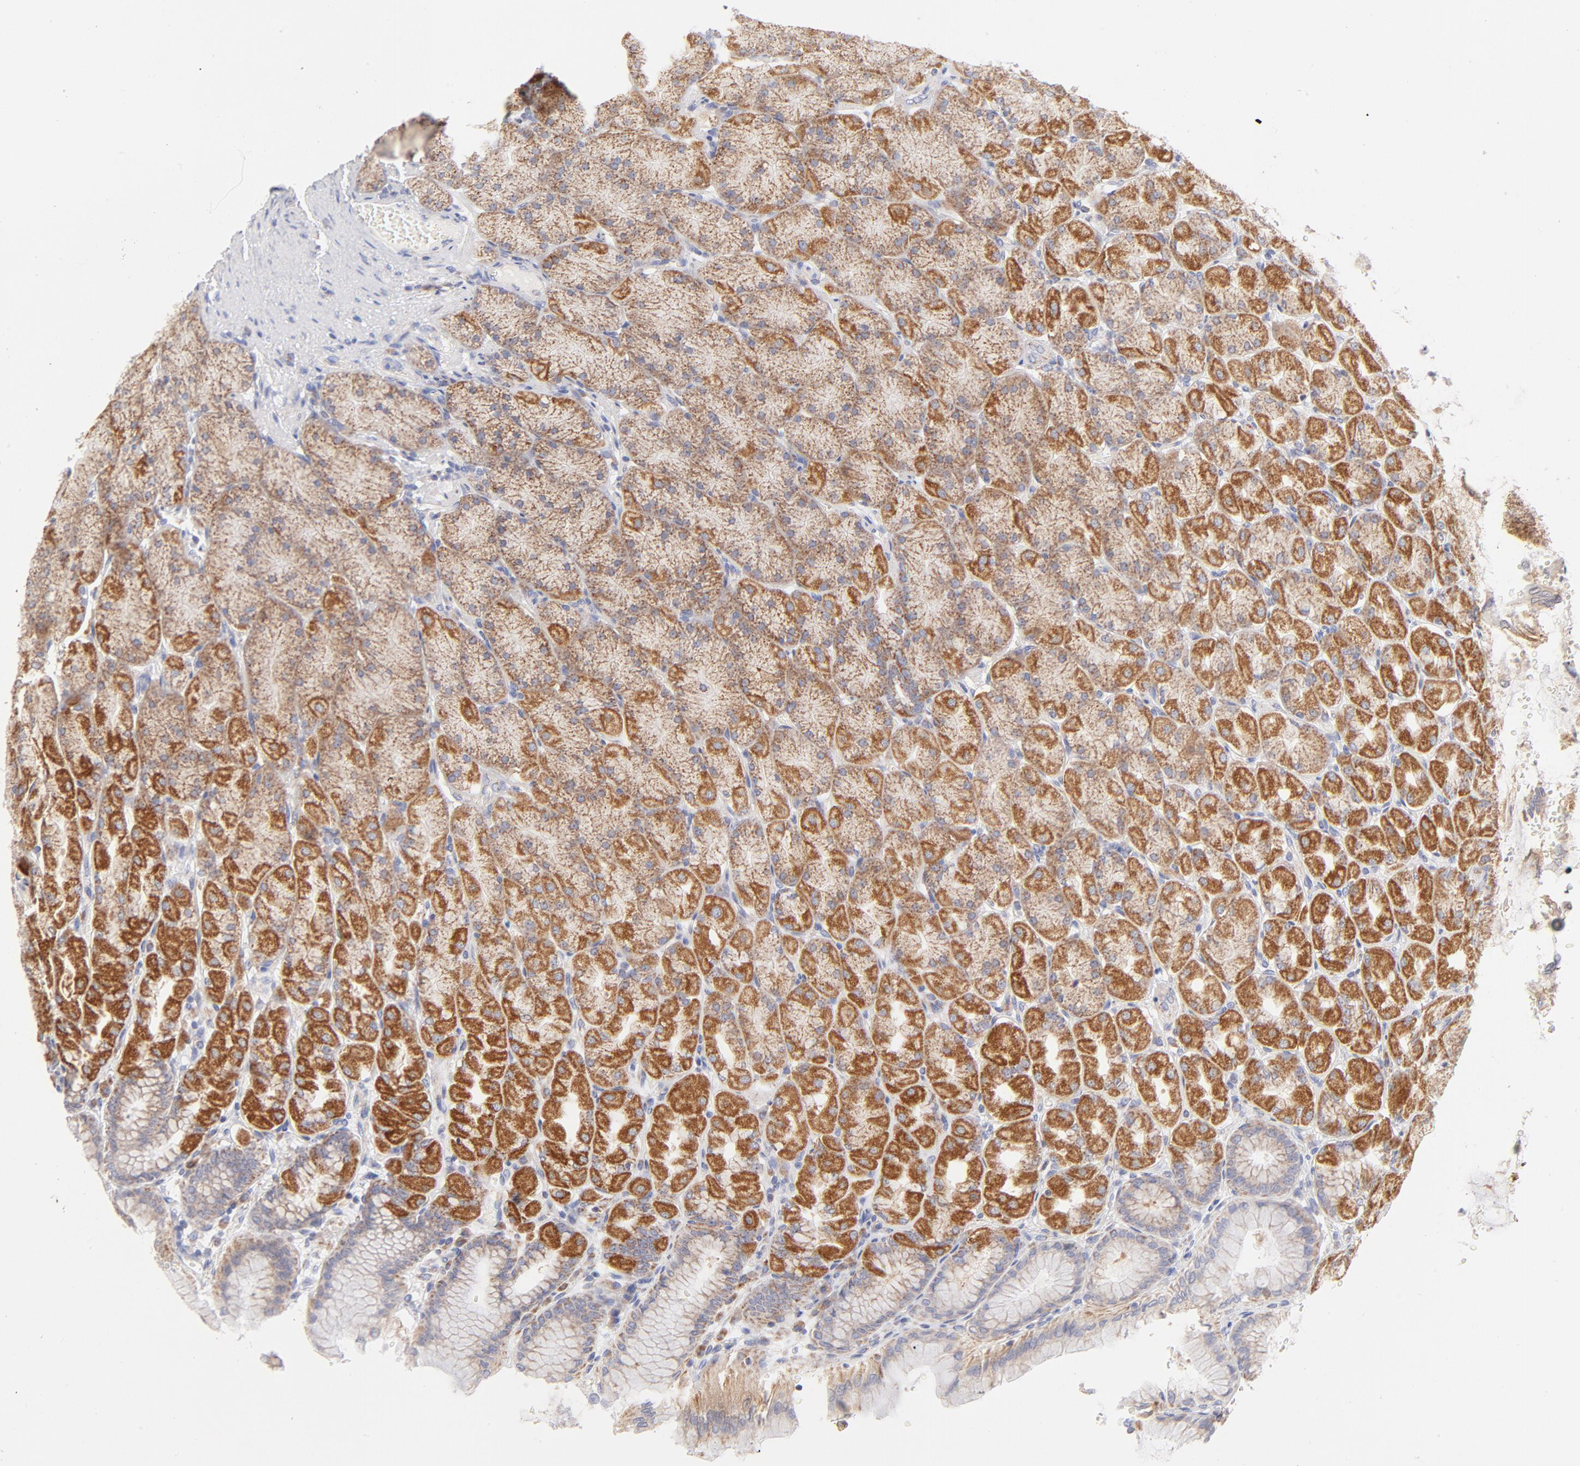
{"staining": {"intensity": "moderate", "quantity": "25%-75%", "location": "cytoplasmic/membranous"}, "tissue": "stomach", "cell_type": "Glandular cells", "image_type": "normal", "snomed": [{"axis": "morphology", "description": "Normal tissue, NOS"}, {"axis": "topography", "description": "Stomach, upper"}], "caption": "Moderate cytoplasmic/membranous protein positivity is identified in approximately 25%-75% of glandular cells in stomach. Using DAB (3,3'-diaminobenzidine) (brown) and hematoxylin (blue) stains, captured at high magnification using brightfield microscopy.", "gene": "TIMM8A", "patient": {"sex": "female", "age": 56}}